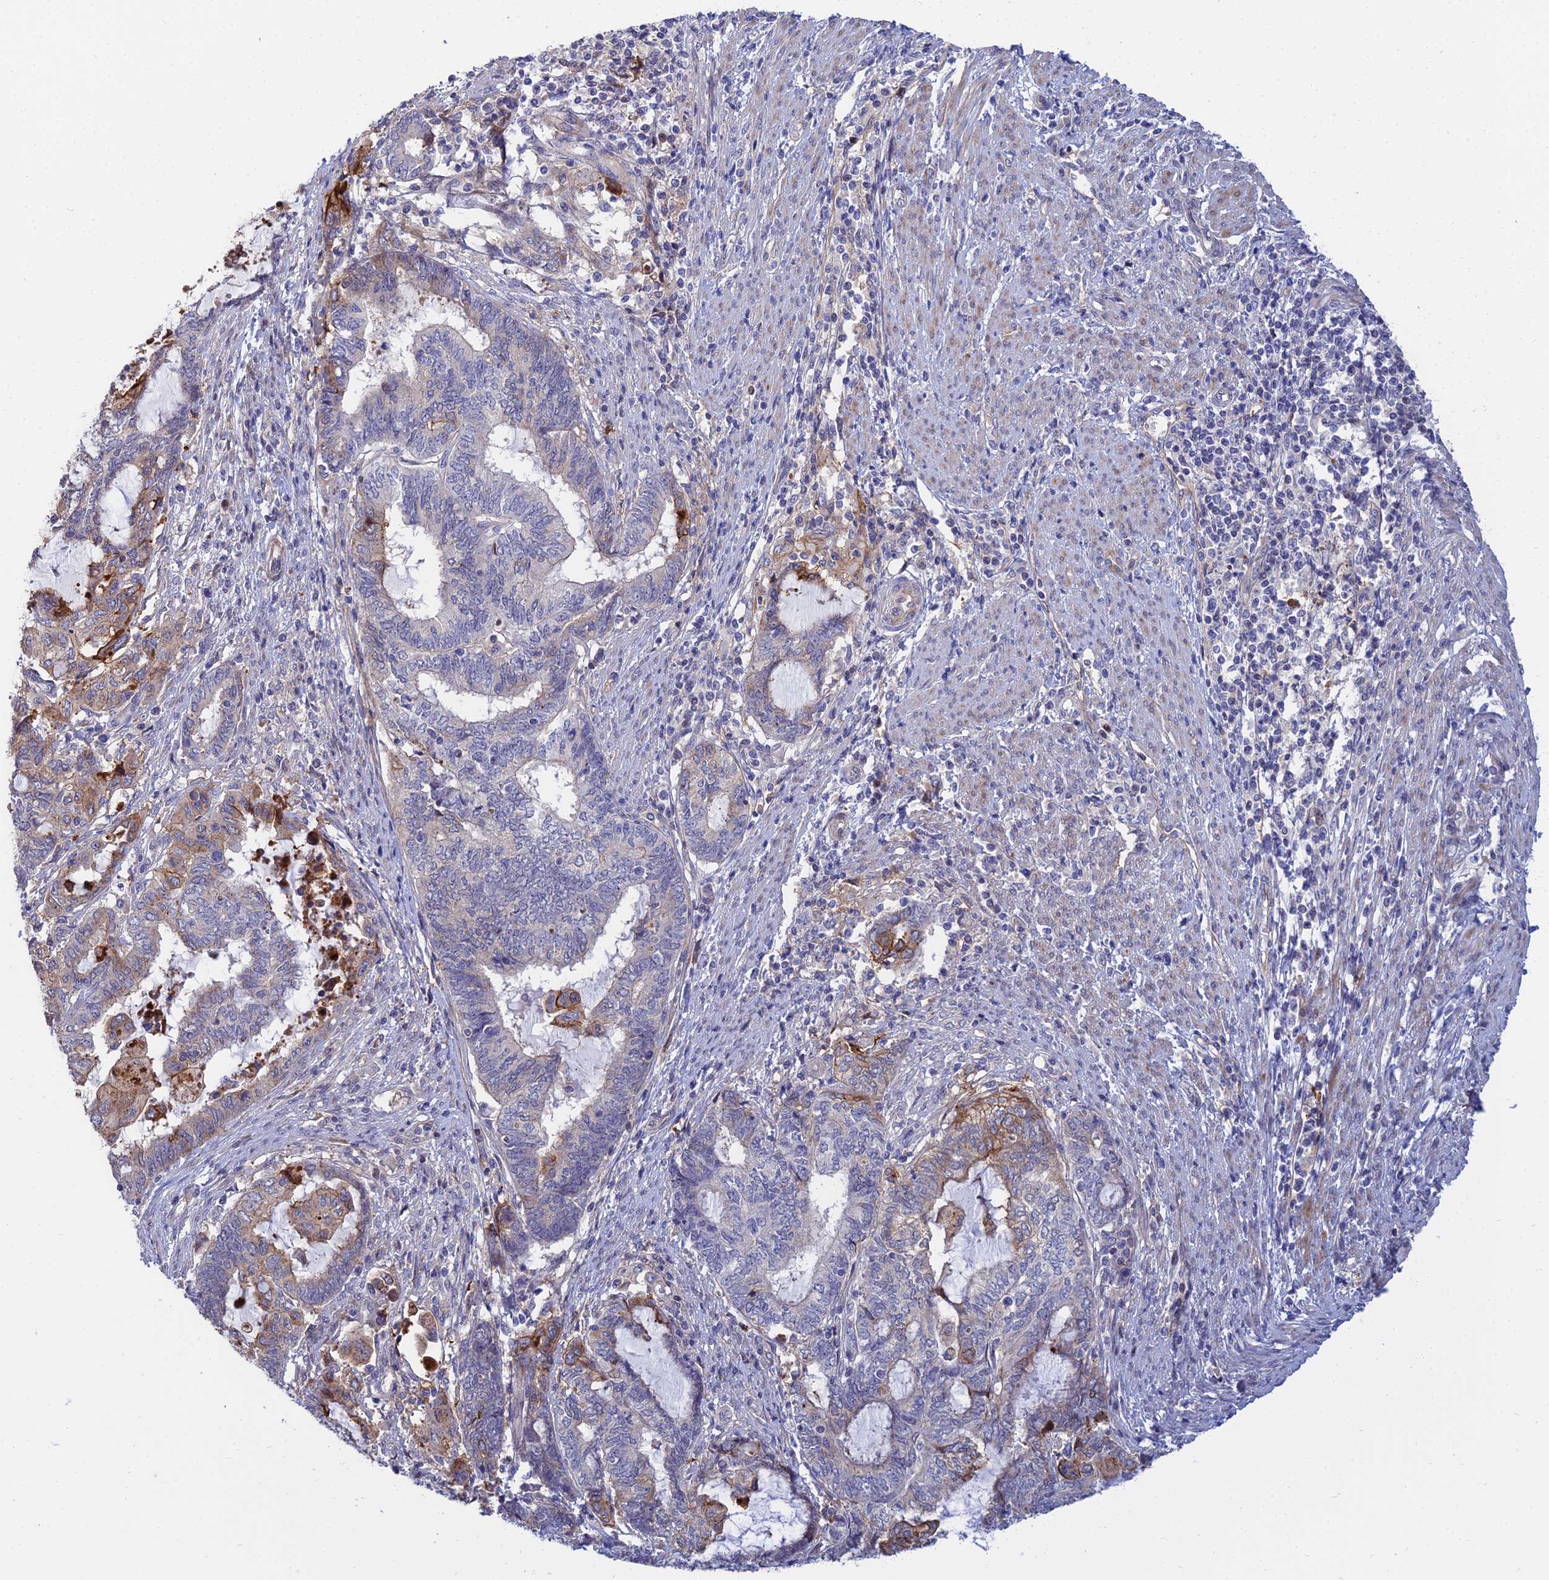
{"staining": {"intensity": "moderate", "quantity": "<25%", "location": "cytoplasmic/membranous"}, "tissue": "endometrial cancer", "cell_type": "Tumor cells", "image_type": "cancer", "snomed": [{"axis": "morphology", "description": "Adenocarcinoma, NOS"}, {"axis": "topography", "description": "Uterus"}, {"axis": "topography", "description": "Endometrium"}], "caption": "Tumor cells demonstrate moderate cytoplasmic/membranous staining in about <25% of cells in endometrial cancer. The staining was performed using DAB (3,3'-diaminobenzidine), with brown indicating positive protein expression. Nuclei are stained blue with hematoxylin.", "gene": "TRIM43B", "patient": {"sex": "female", "age": 70}}